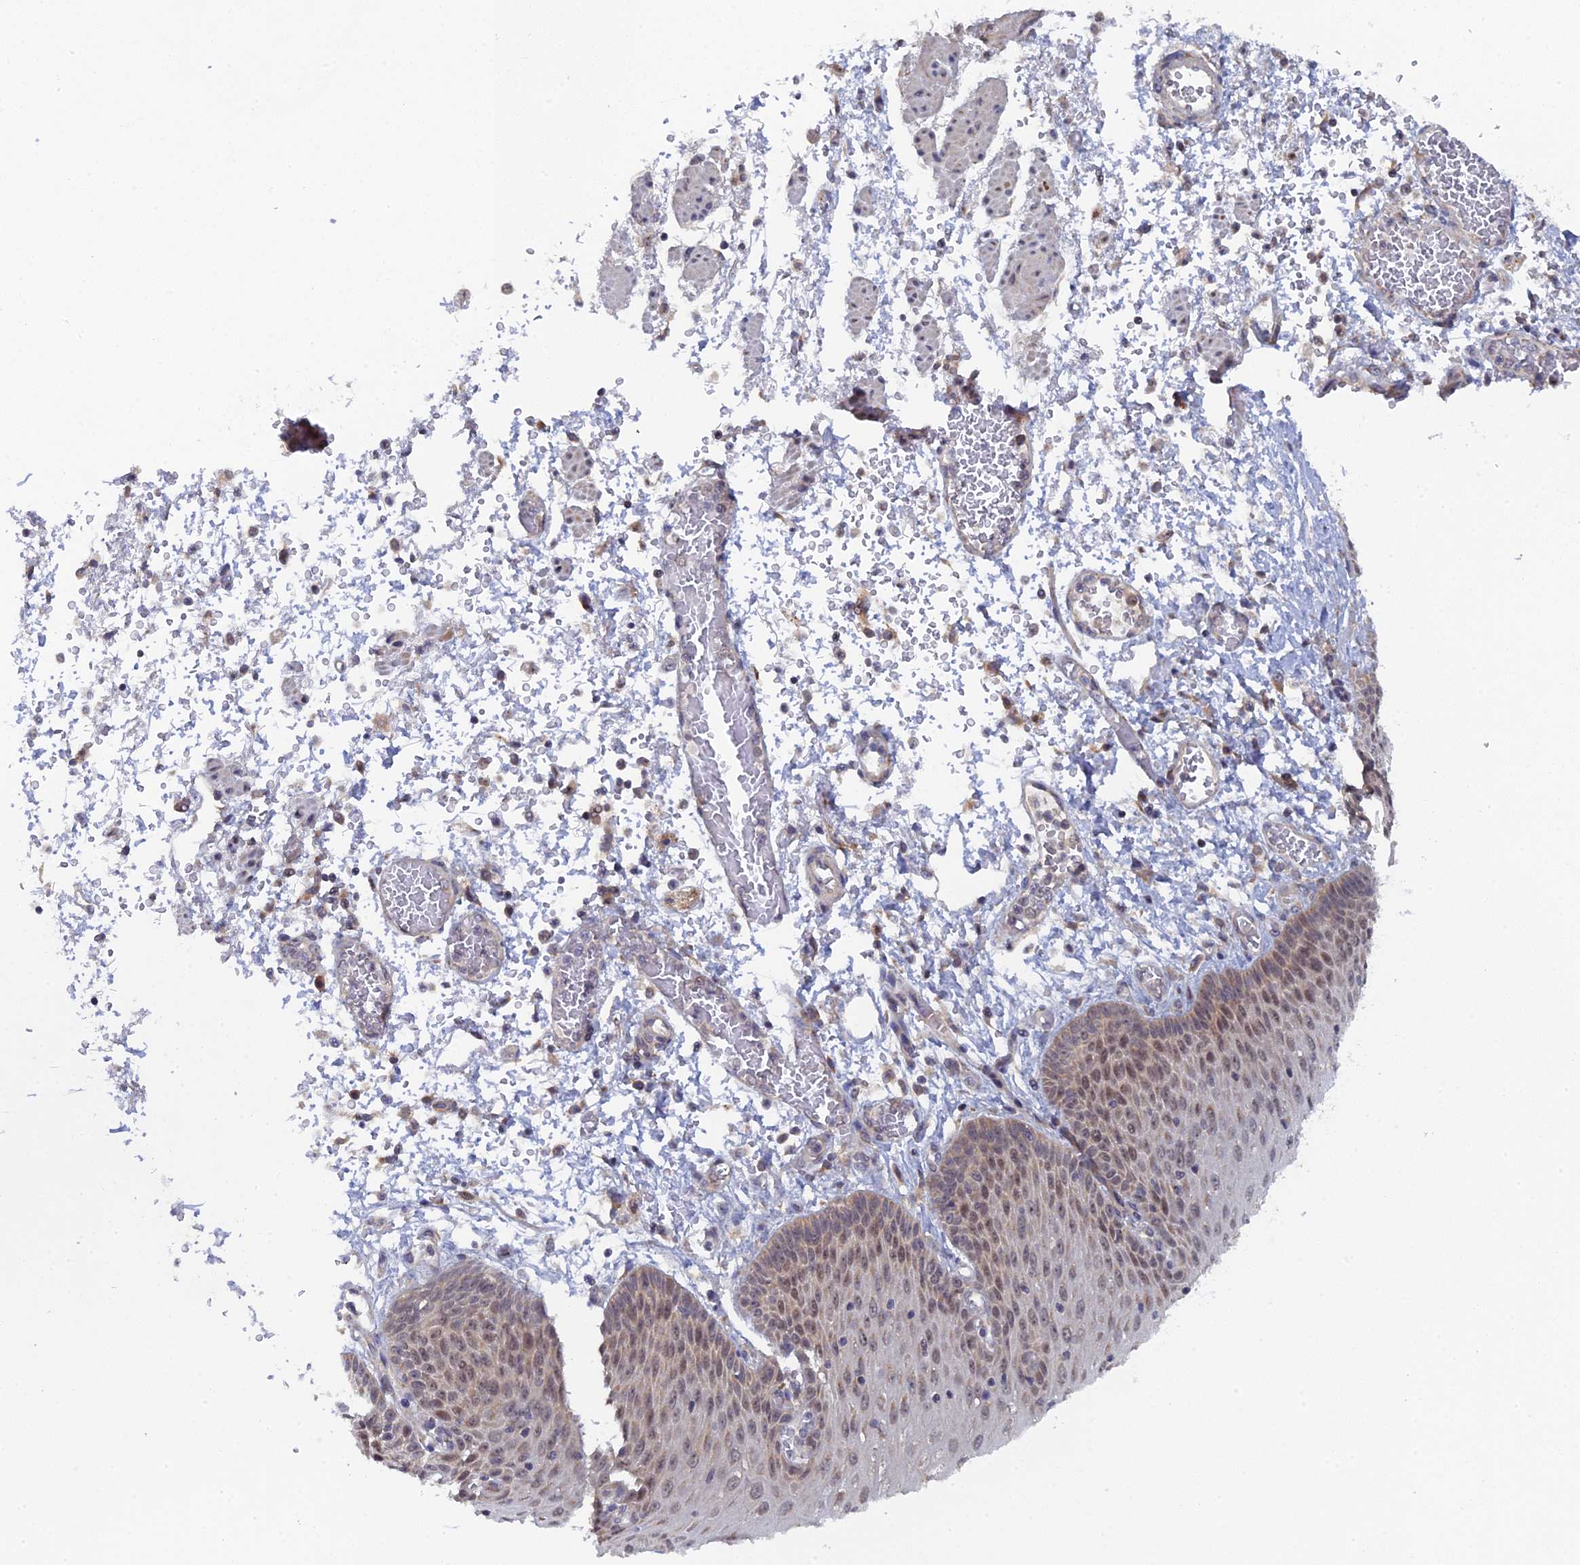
{"staining": {"intensity": "weak", "quantity": "25%-75%", "location": "cytoplasmic/membranous,nuclear"}, "tissue": "esophagus", "cell_type": "Squamous epithelial cells", "image_type": "normal", "snomed": [{"axis": "morphology", "description": "Normal tissue, NOS"}, {"axis": "topography", "description": "Esophagus"}], "caption": "The immunohistochemical stain shows weak cytoplasmic/membranous,nuclear expression in squamous epithelial cells of benign esophagus. Using DAB (3,3'-diaminobenzidine) (brown) and hematoxylin (blue) stains, captured at high magnification using brightfield microscopy.", "gene": "MIGA2", "patient": {"sex": "male", "age": 81}}